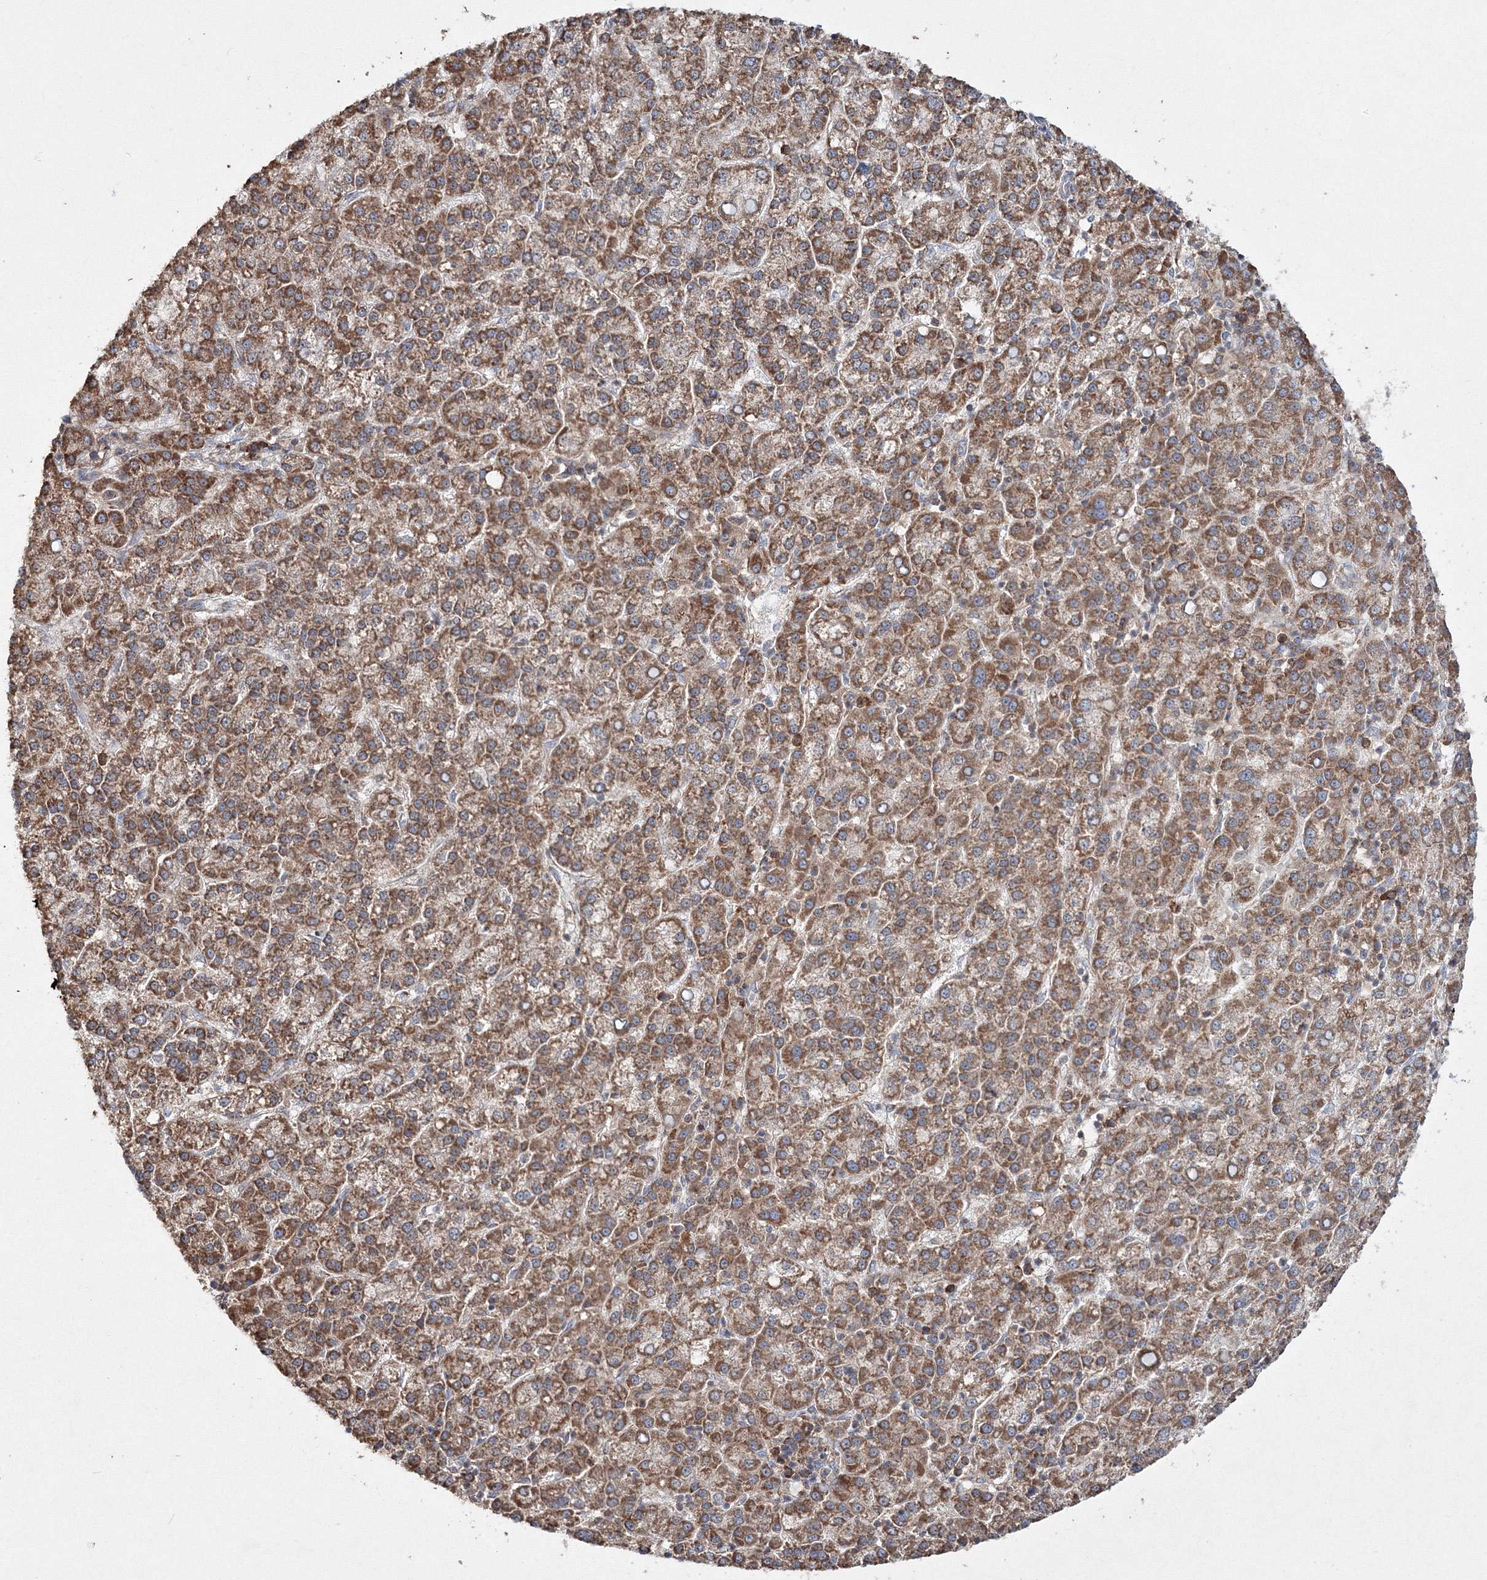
{"staining": {"intensity": "moderate", "quantity": ">75%", "location": "cytoplasmic/membranous"}, "tissue": "liver cancer", "cell_type": "Tumor cells", "image_type": "cancer", "snomed": [{"axis": "morphology", "description": "Carcinoma, Hepatocellular, NOS"}, {"axis": "topography", "description": "Liver"}], "caption": "Liver hepatocellular carcinoma stained for a protein demonstrates moderate cytoplasmic/membranous positivity in tumor cells. The protein is stained brown, and the nuclei are stained in blue (DAB (3,3'-diaminobenzidine) IHC with brightfield microscopy, high magnification).", "gene": "PEX13", "patient": {"sex": "female", "age": 58}}